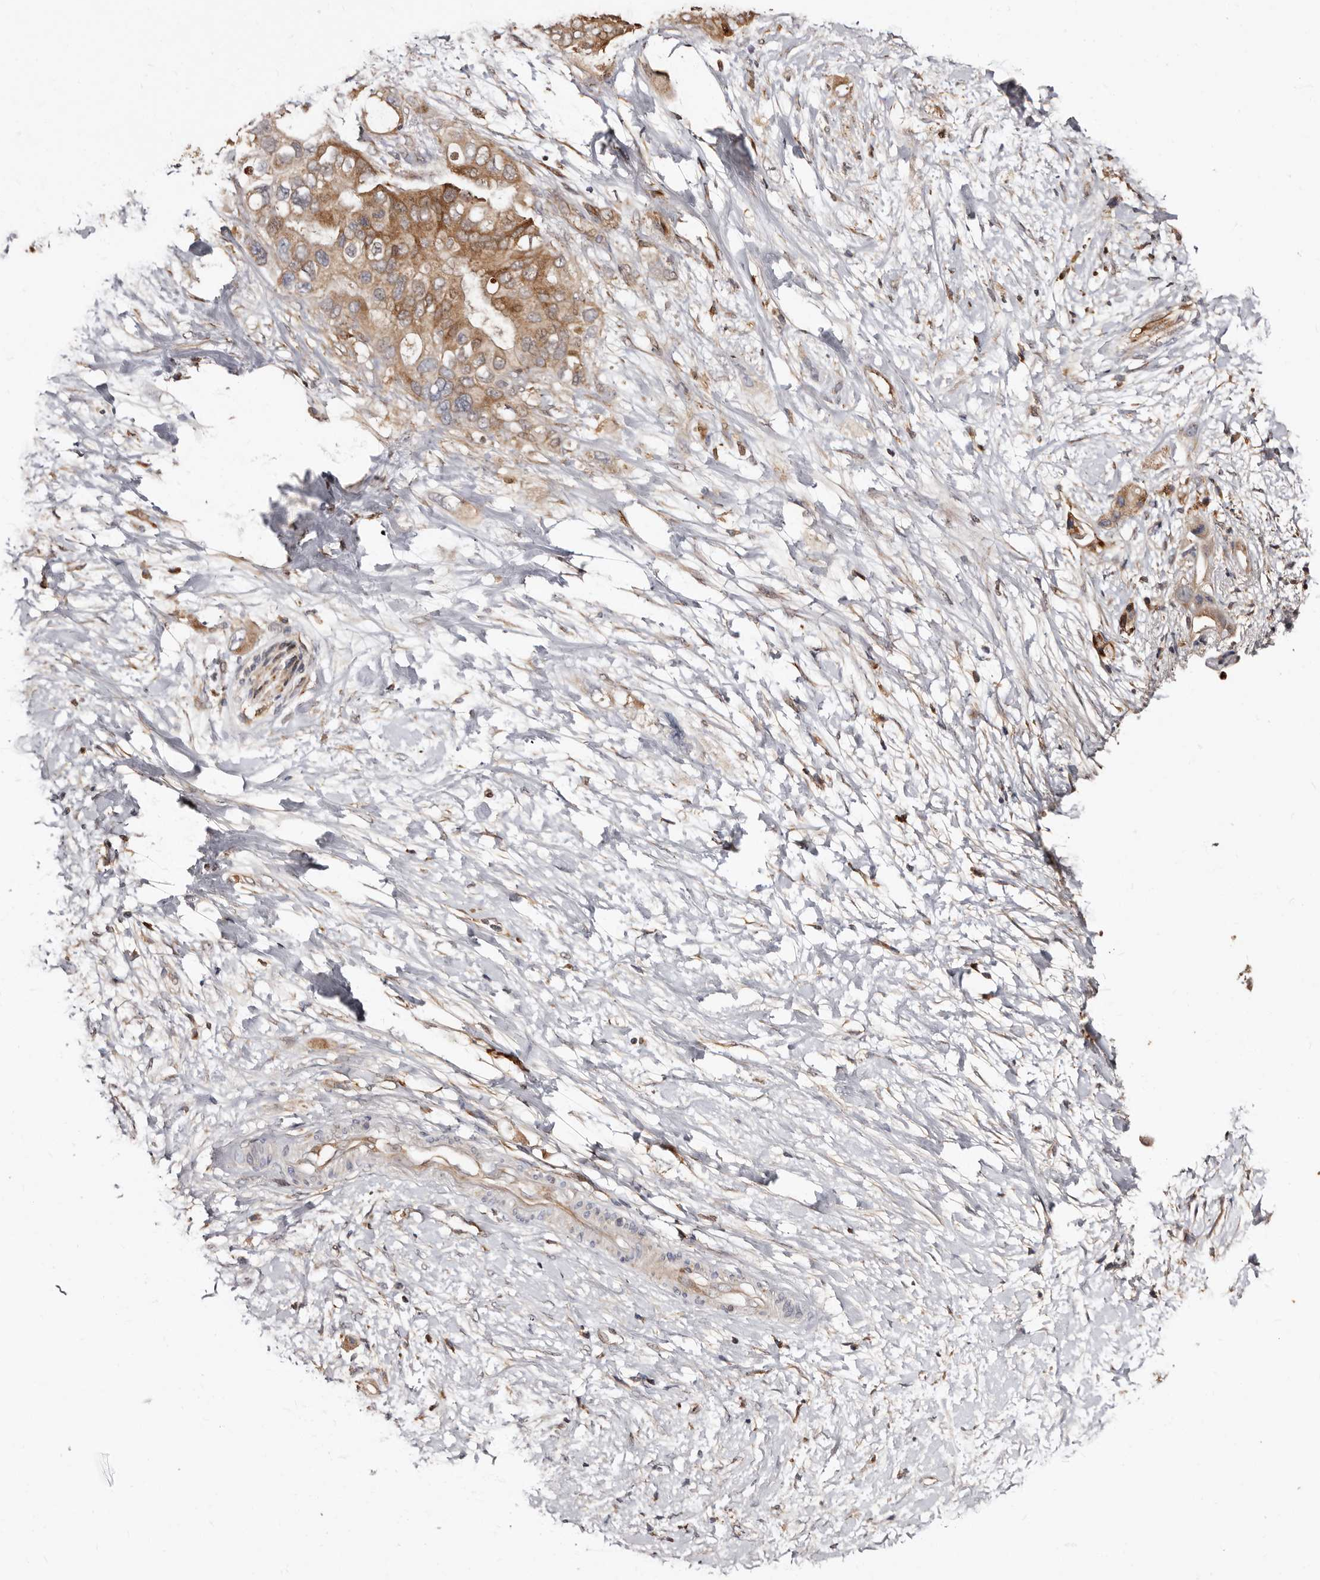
{"staining": {"intensity": "moderate", "quantity": ">75%", "location": "cytoplasmic/membranous"}, "tissue": "pancreatic cancer", "cell_type": "Tumor cells", "image_type": "cancer", "snomed": [{"axis": "morphology", "description": "Adenocarcinoma, NOS"}, {"axis": "topography", "description": "Pancreas"}], "caption": "The micrograph displays staining of pancreatic cancer, revealing moderate cytoplasmic/membranous protein staining (brown color) within tumor cells. Using DAB (3,3'-diaminobenzidine) (brown) and hematoxylin (blue) stains, captured at high magnification using brightfield microscopy.", "gene": "BAX", "patient": {"sex": "female", "age": 56}}